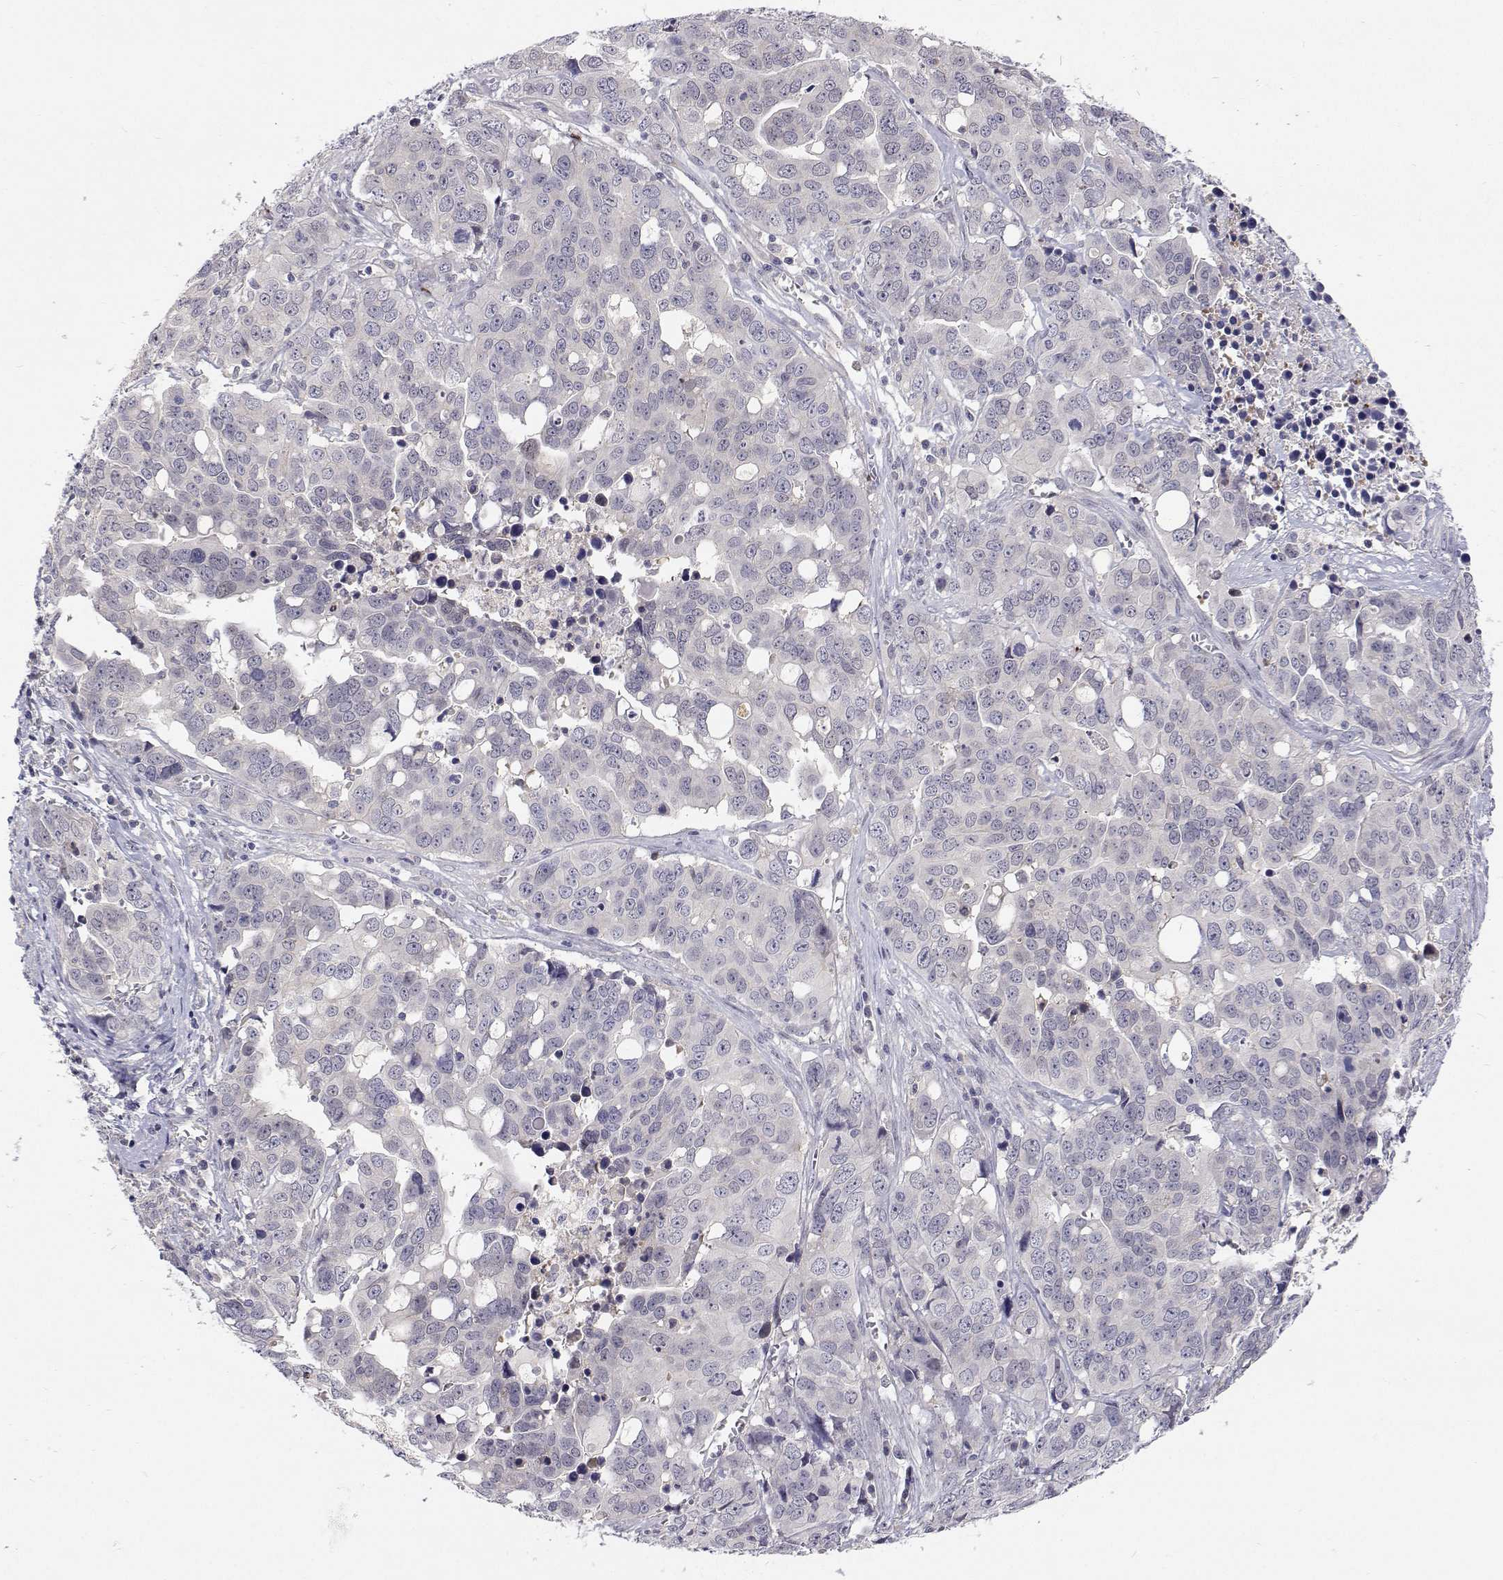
{"staining": {"intensity": "negative", "quantity": "none", "location": "none"}, "tissue": "ovarian cancer", "cell_type": "Tumor cells", "image_type": "cancer", "snomed": [{"axis": "morphology", "description": "Carcinoma, endometroid"}, {"axis": "topography", "description": "Ovary"}], "caption": "Tumor cells show no significant expression in ovarian endometroid carcinoma.", "gene": "MYPN", "patient": {"sex": "female", "age": 78}}